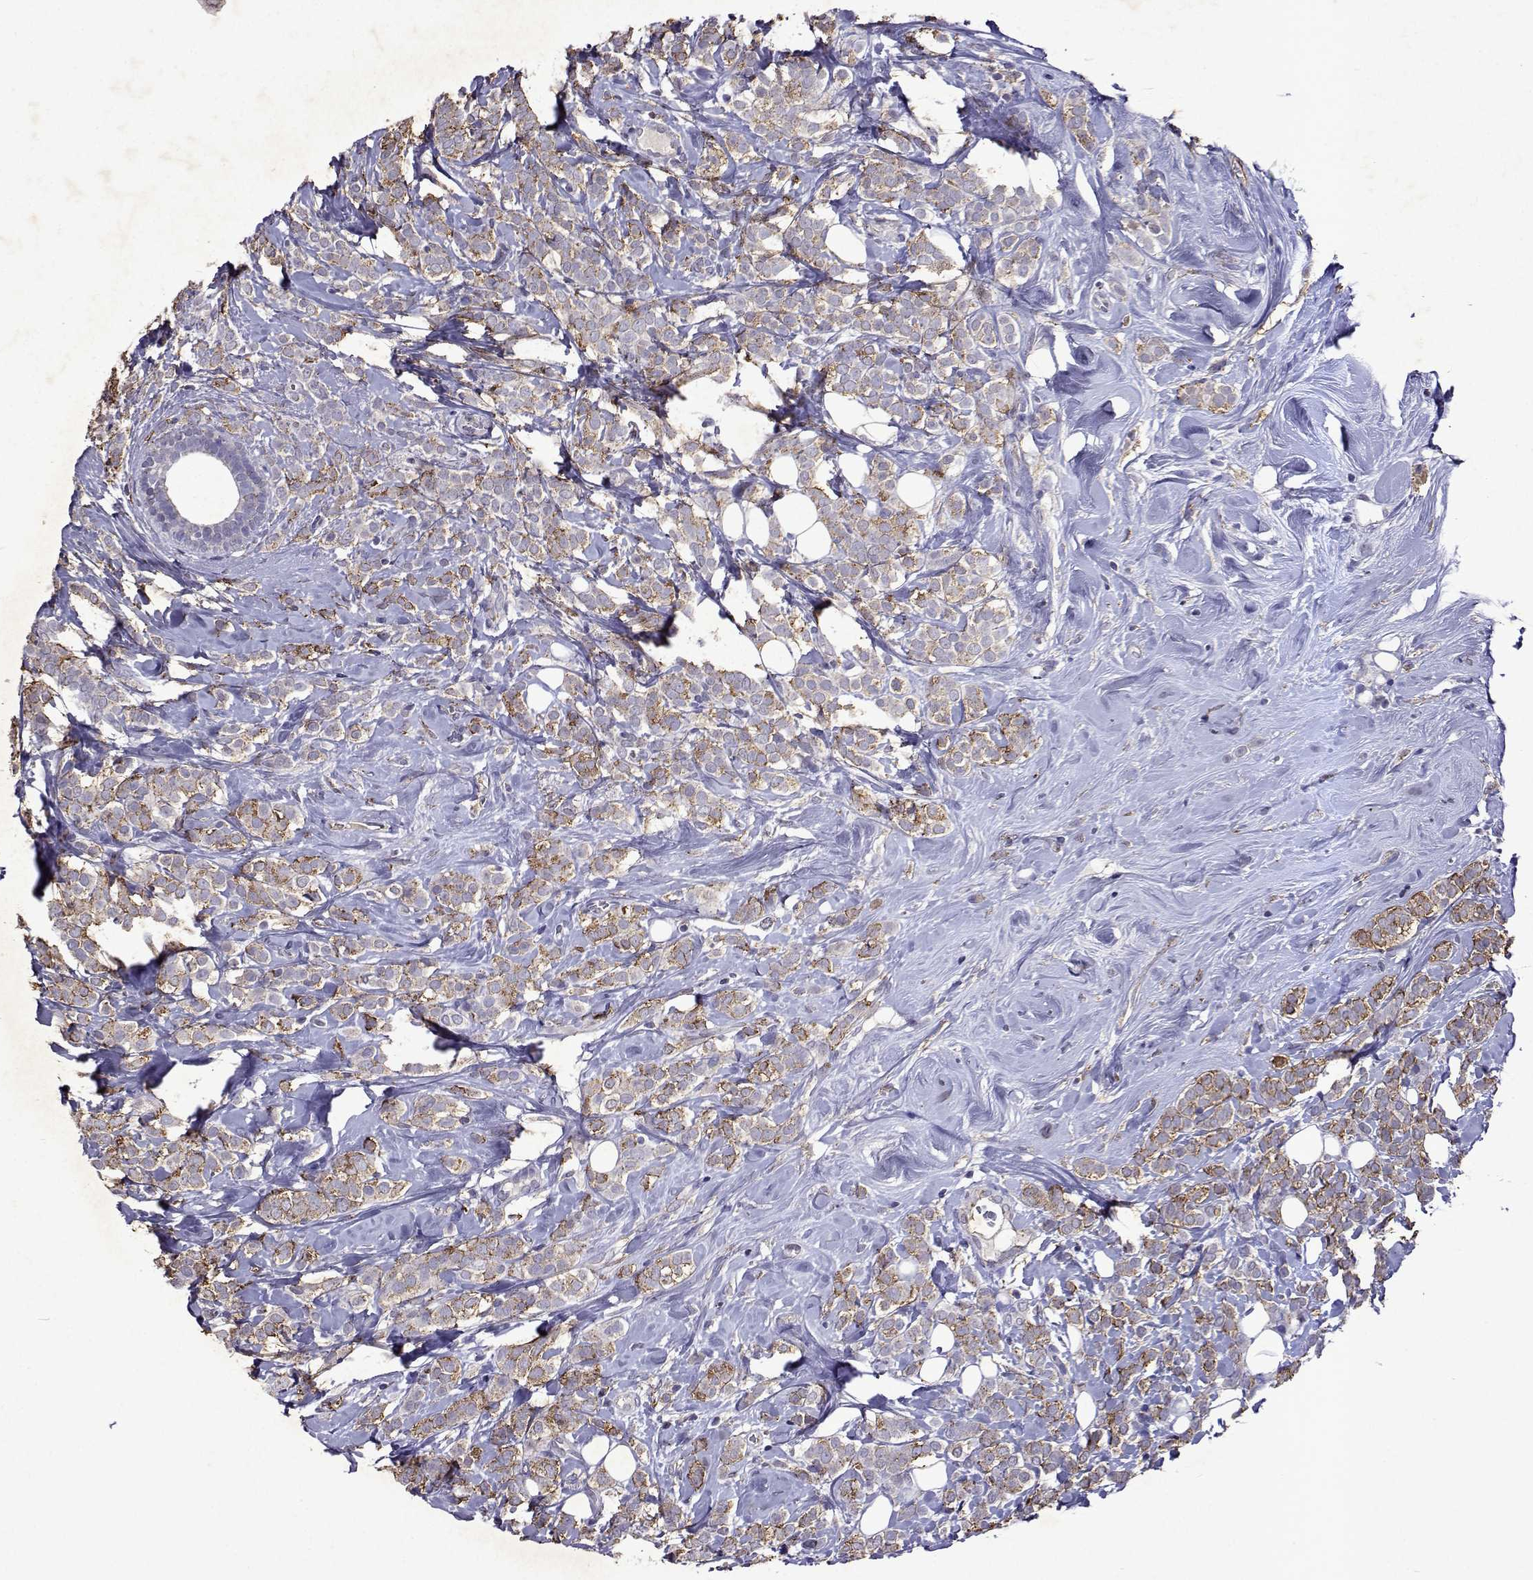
{"staining": {"intensity": "weak", "quantity": ">75%", "location": "cytoplasmic/membranous"}, "tissue": "breast cancer", "cell_type": "Tumor cells", "image_type": "cancer", "snomed": [{"axis": "morphology", "description": "Lobular carcinoma"}, {"axis": "topography", "description": "Breast"}], "caption": "A low amount of weak cytoplasmic/membranous staining is seen in approximately >75% of tumor cells in breast cancer (lobular carcinoma) tissue.", "gene": "DUSP28", "patient": {"sex": "female", "age": 49}}